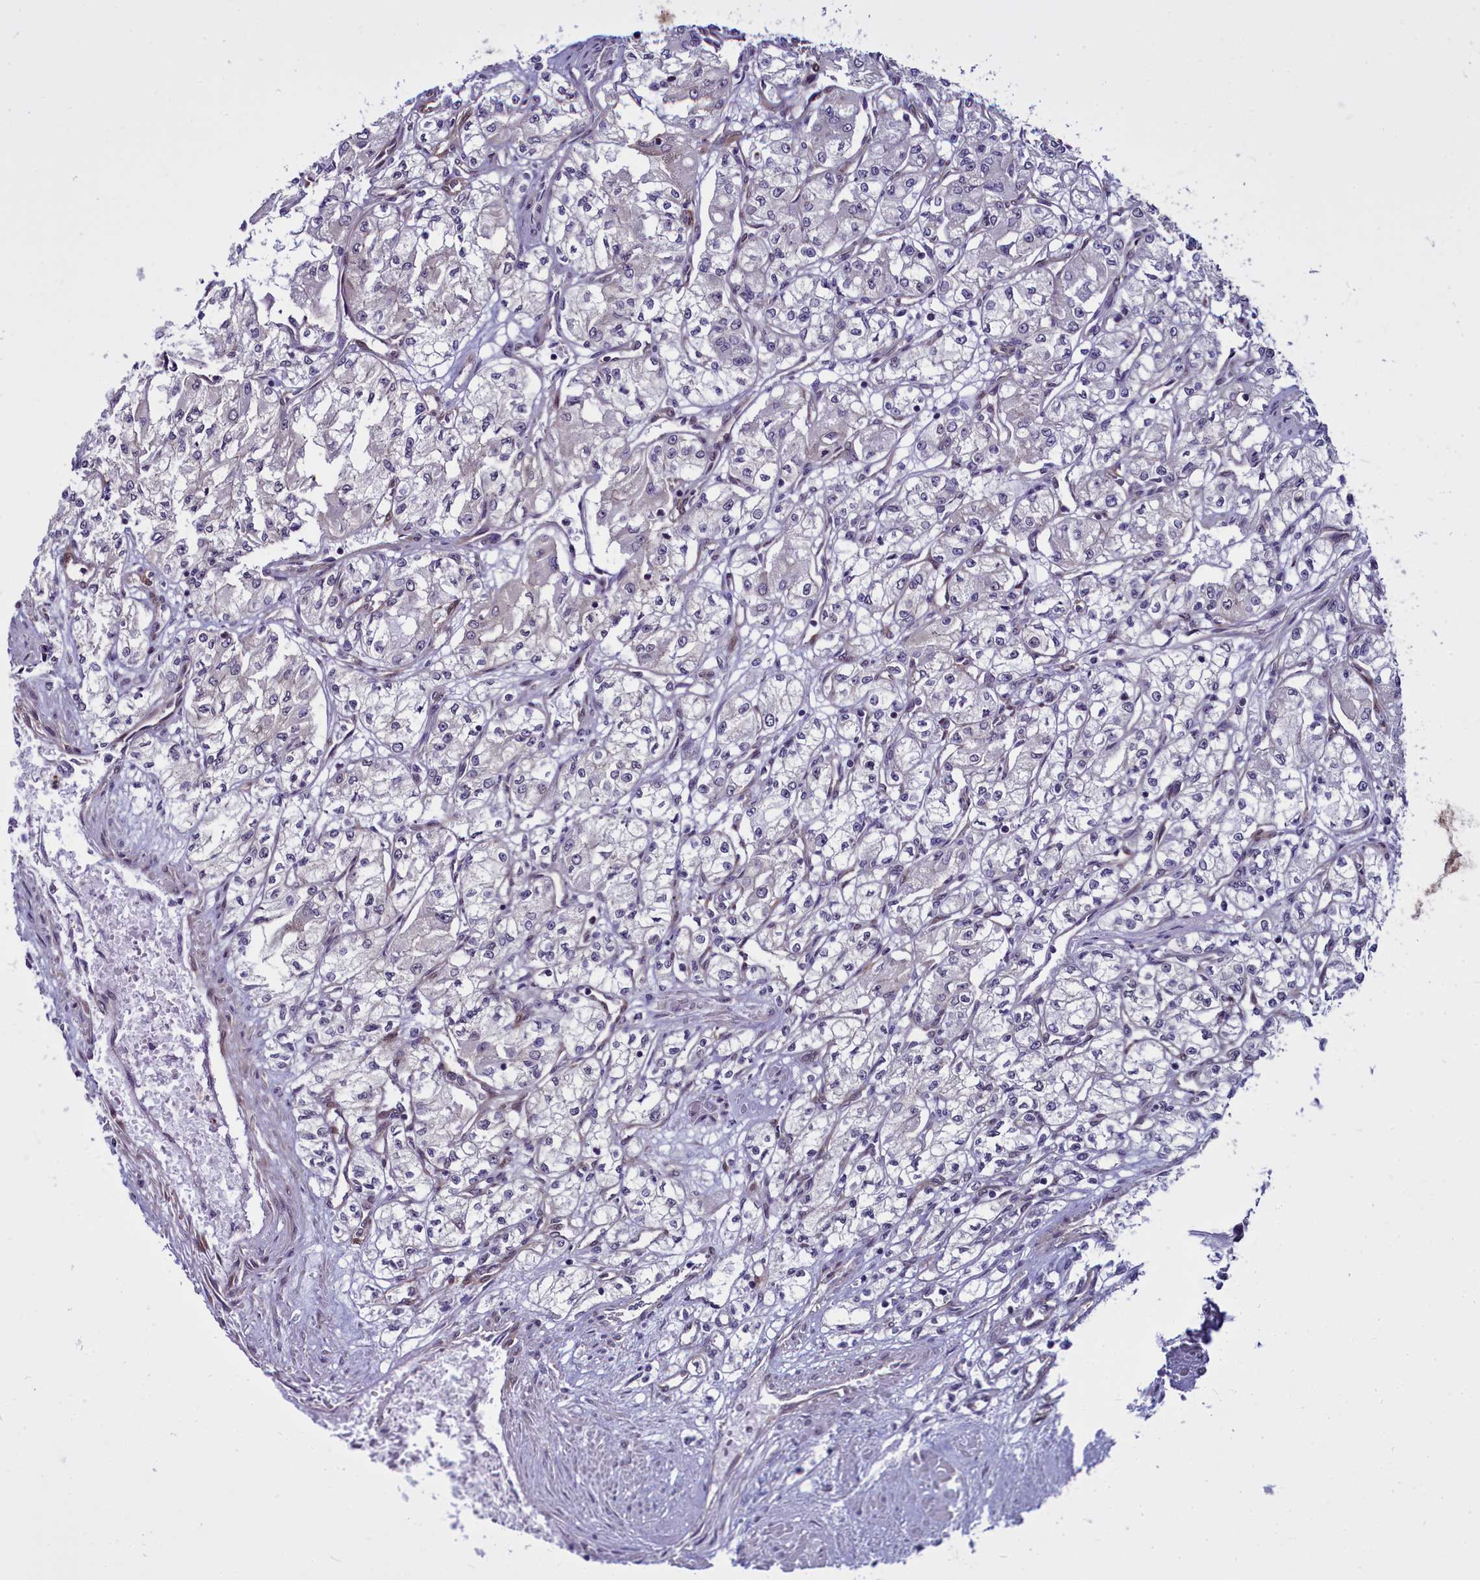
{"staining": {"intensity": "negative", "quantity": "none", "location": "none"}, "tissue": "renal cancer", "cell_type": "Tumor cells", "image_type": "cancer", "snomed": [{"axis": "morphology", "description": "Adenocarcinoma, NOS"}, {"axis": "topography", "description": "Kidney"}], "caption": "Tumor cells are negative for protein expression in human renal cancer.", "gene": "BCAR1", "patient": {"sex": "male", "age": 59}}